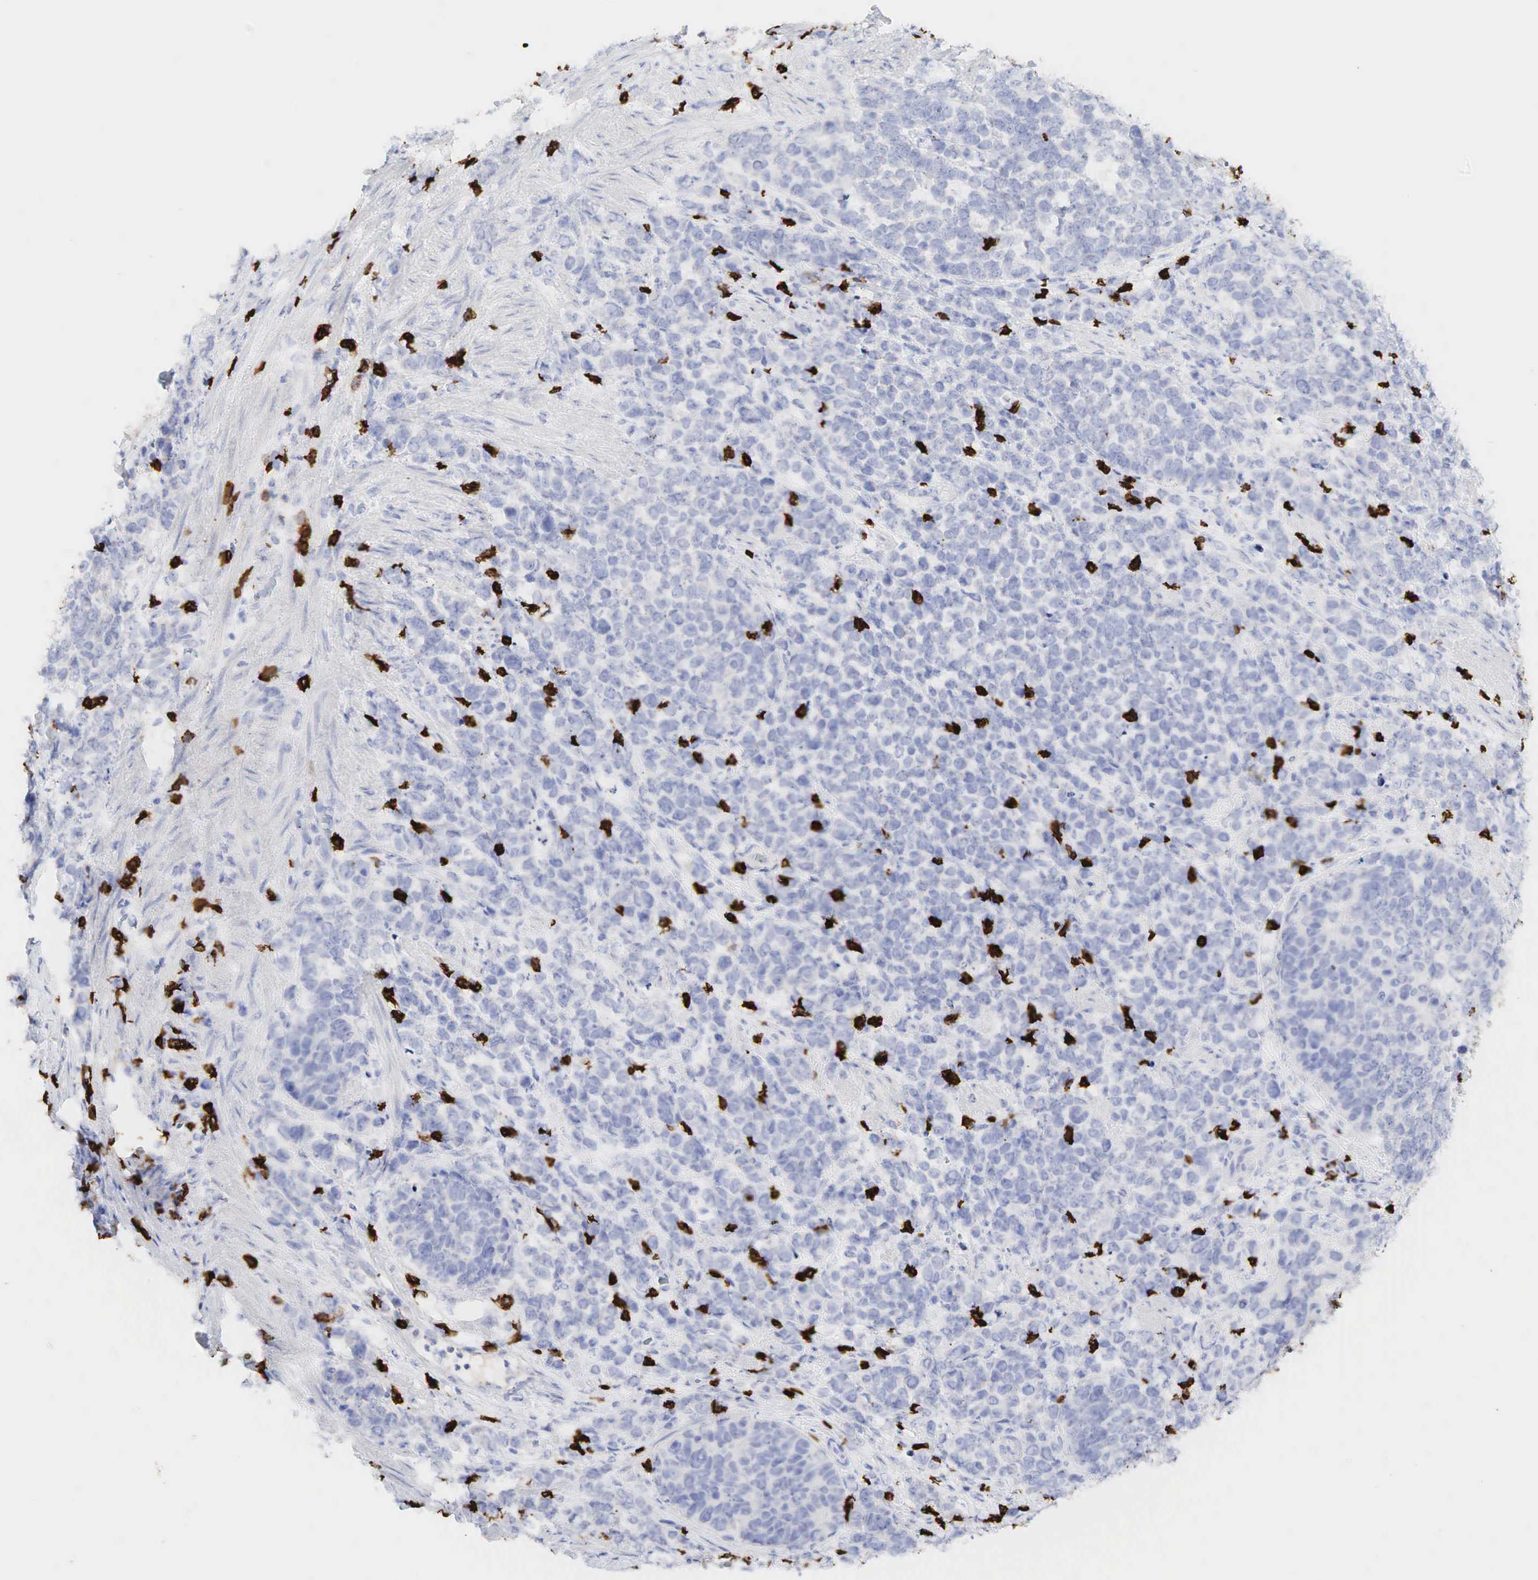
{"staining": {"intensity": "negative", "quantity": "none", "location": "none"}, "tissue": "stomach cancer", "cell_type": "Tumor cells", "image_type": "cancer", "snomed": [{"axis": "morphology", "description": "Adenocarcinoma, NOS"}, {"axis": "topography", "description": "Stomach, upper"}], "caption": "Immunohistochemistry photomicrograph of neoplastic tissue: adenocarcinoma (stomach) stained with DAB exhibits no significant protein staining in tumor cells.", "gene": "CD8A", "patient": {"sex": "male", "age": 71}}